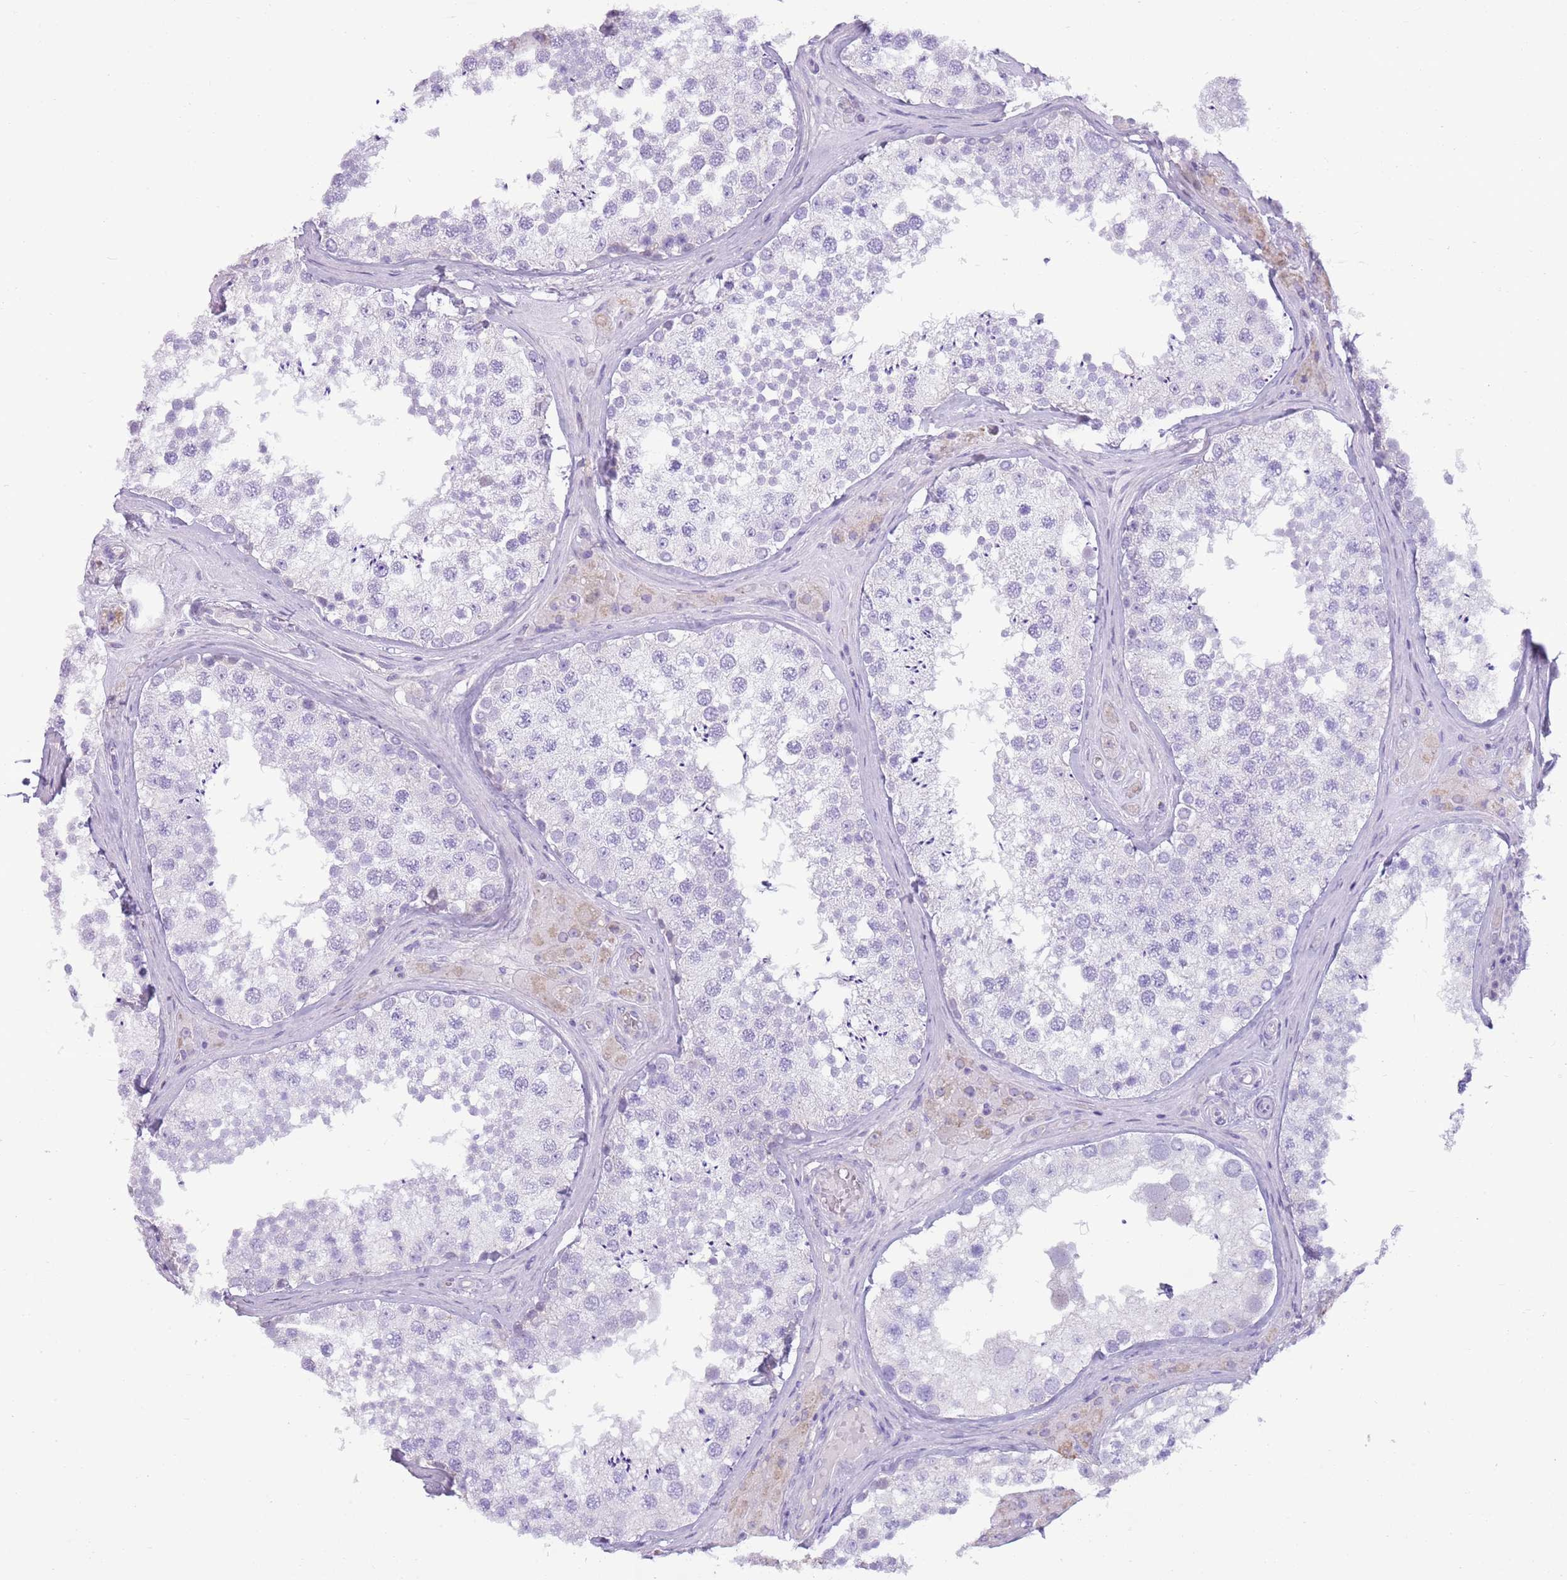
{"staining": {"intensity": "negative", "quantity": "none", "location": "none"}, "tissue": "testis", "cell_type": "Cells in seminiferous ducts", "image_type": "normal", "snomed": [{"axis": "morphology", "description": "Normal tissue, NOS"}, {"axis": "topography", "description": "Testis"}], "caption": "Cells in seminiferous ducts are negative for brown protein staining in normal testis.", "gene": "CD177", "patient": {"sex": "male", "age": 46}}